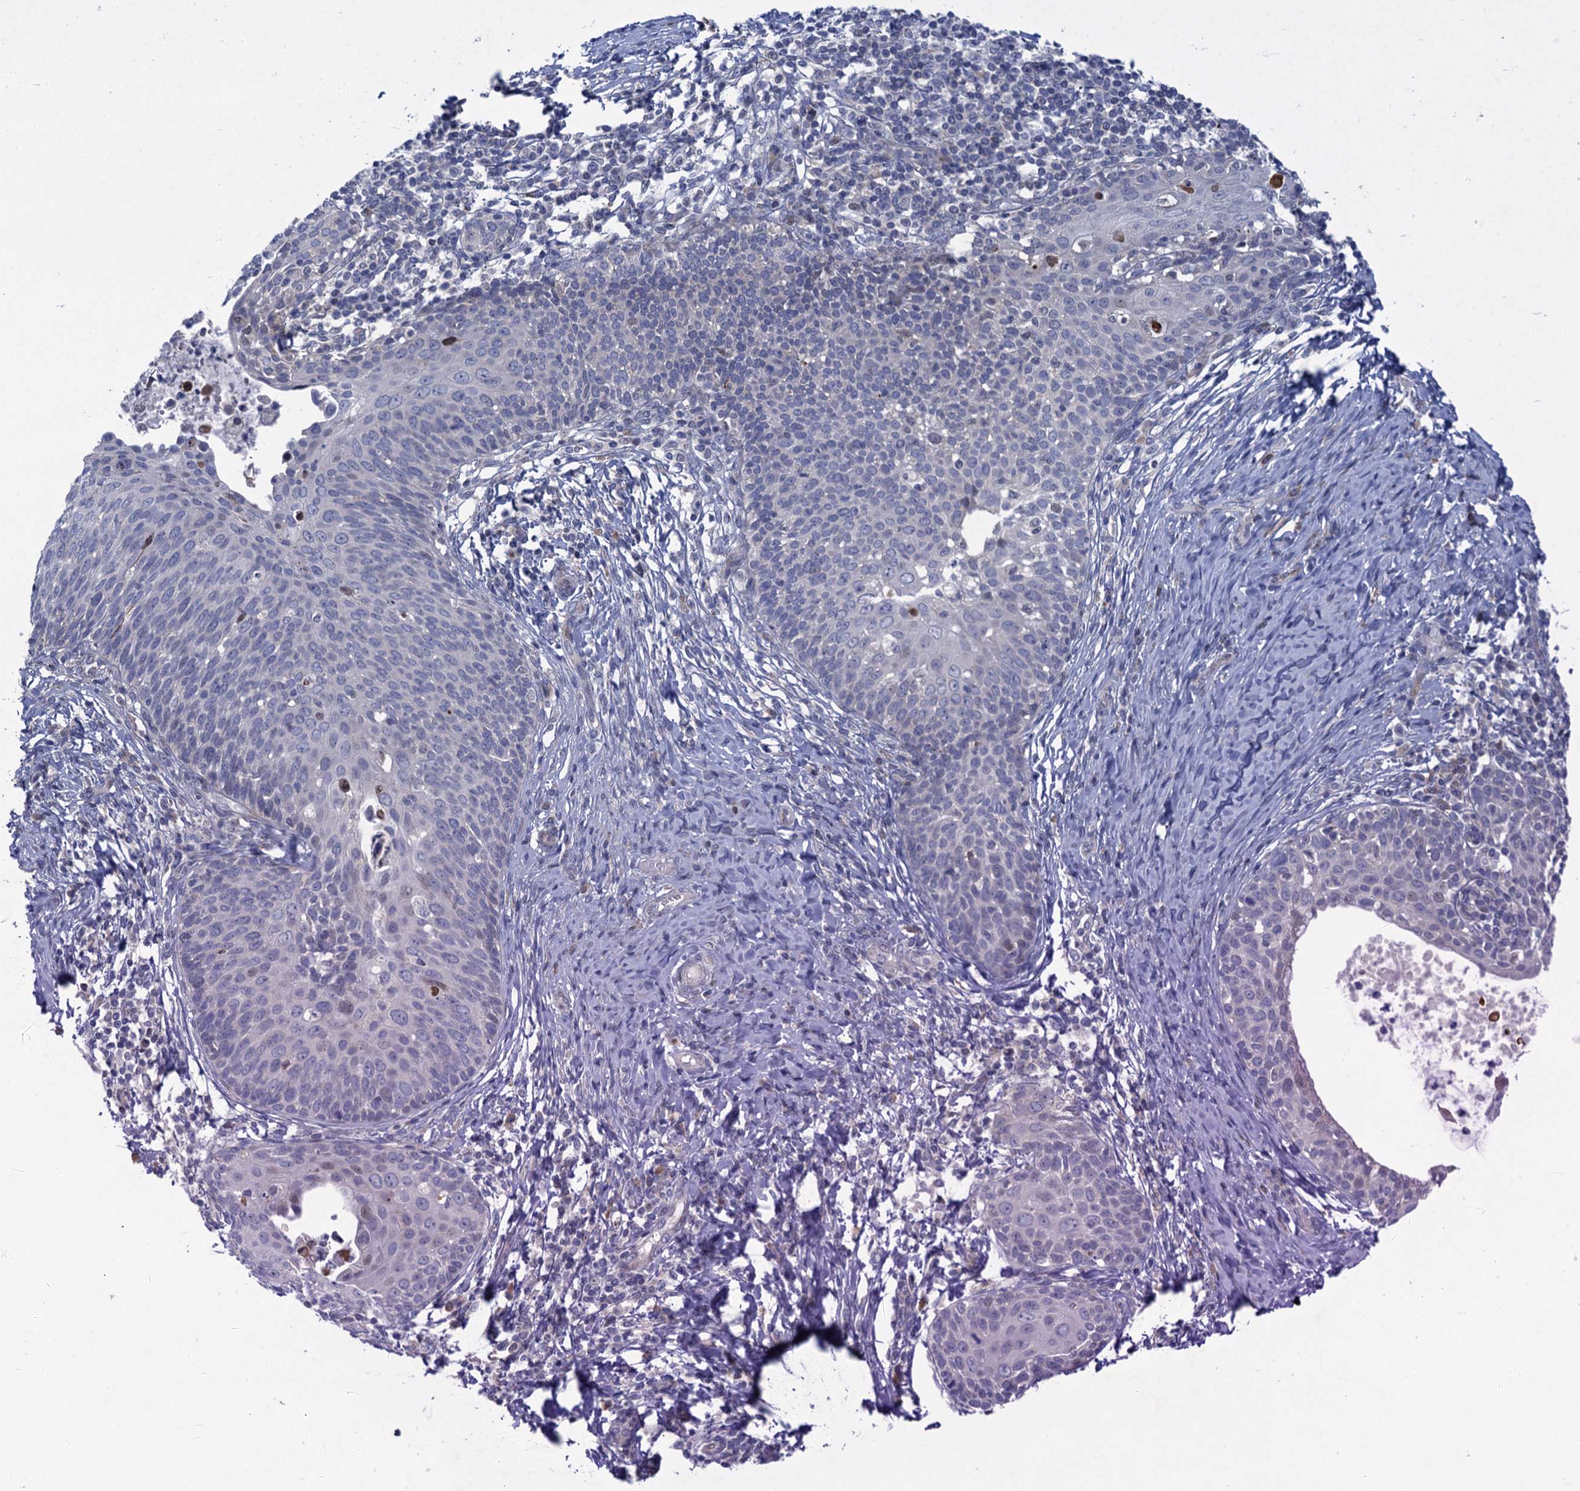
{"staining": {"intensity": "negative", "quantity": "none", "location": "none"}, "tissue": "cervical cancer", "cell_type": "Tumor cells", "image_type": "cancer", "snomed": [{"axis": "morphology", "description": "Squamous cell carcinoma, NOS"}, {"axis": "topography", "description": "Cervix"}], "caption": "High magnification brightfield microscopy of cervical cancer stained with DAB (brown) and counterstained with hematoxylin (blue): tumor cells show no significant expression.", "gene": "QPCTL", "patient": {"sex": "female", "age": 52}}